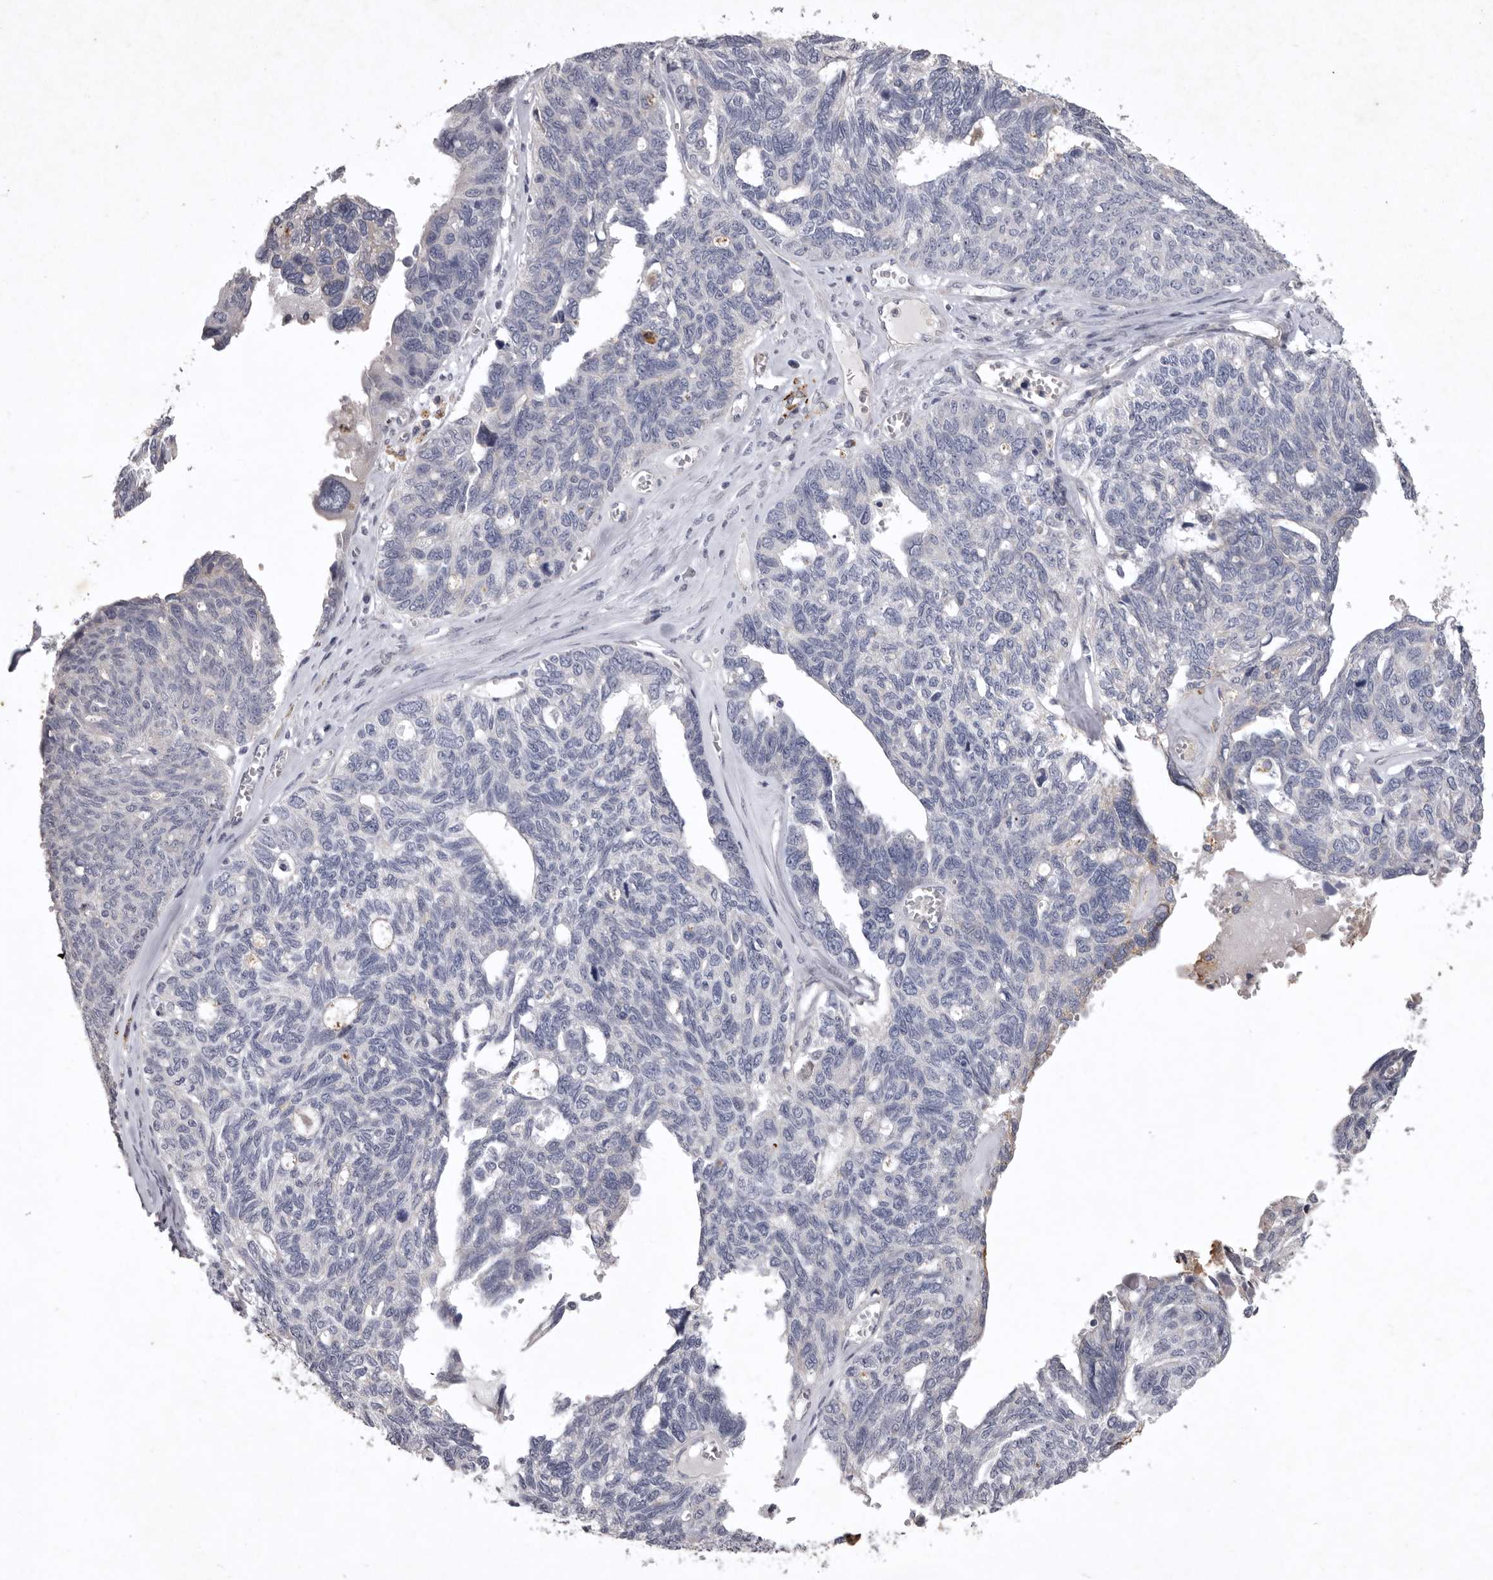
{"staining": {"intensity": "negative", "quantity": "none", "location": "none"}, "tissue": "ovarian cancer", "cell_type": "Tumor cells", "image_type": "cancer", "snomed": [{"axis": "morphology", "description": "Cystadenocarcinoma, serous, NOS"}, {"axis": "topography", "description": "Ovary"}], "caption": "IHC photomicrograph of neoplastic tissue: ovarian cancer (serous cystadenocarcinoma) stained with DAB displays no significant protein expression in tumor cells.", "gene": "NKAIN4", "patient": {"sex": "female", "age": 79}}